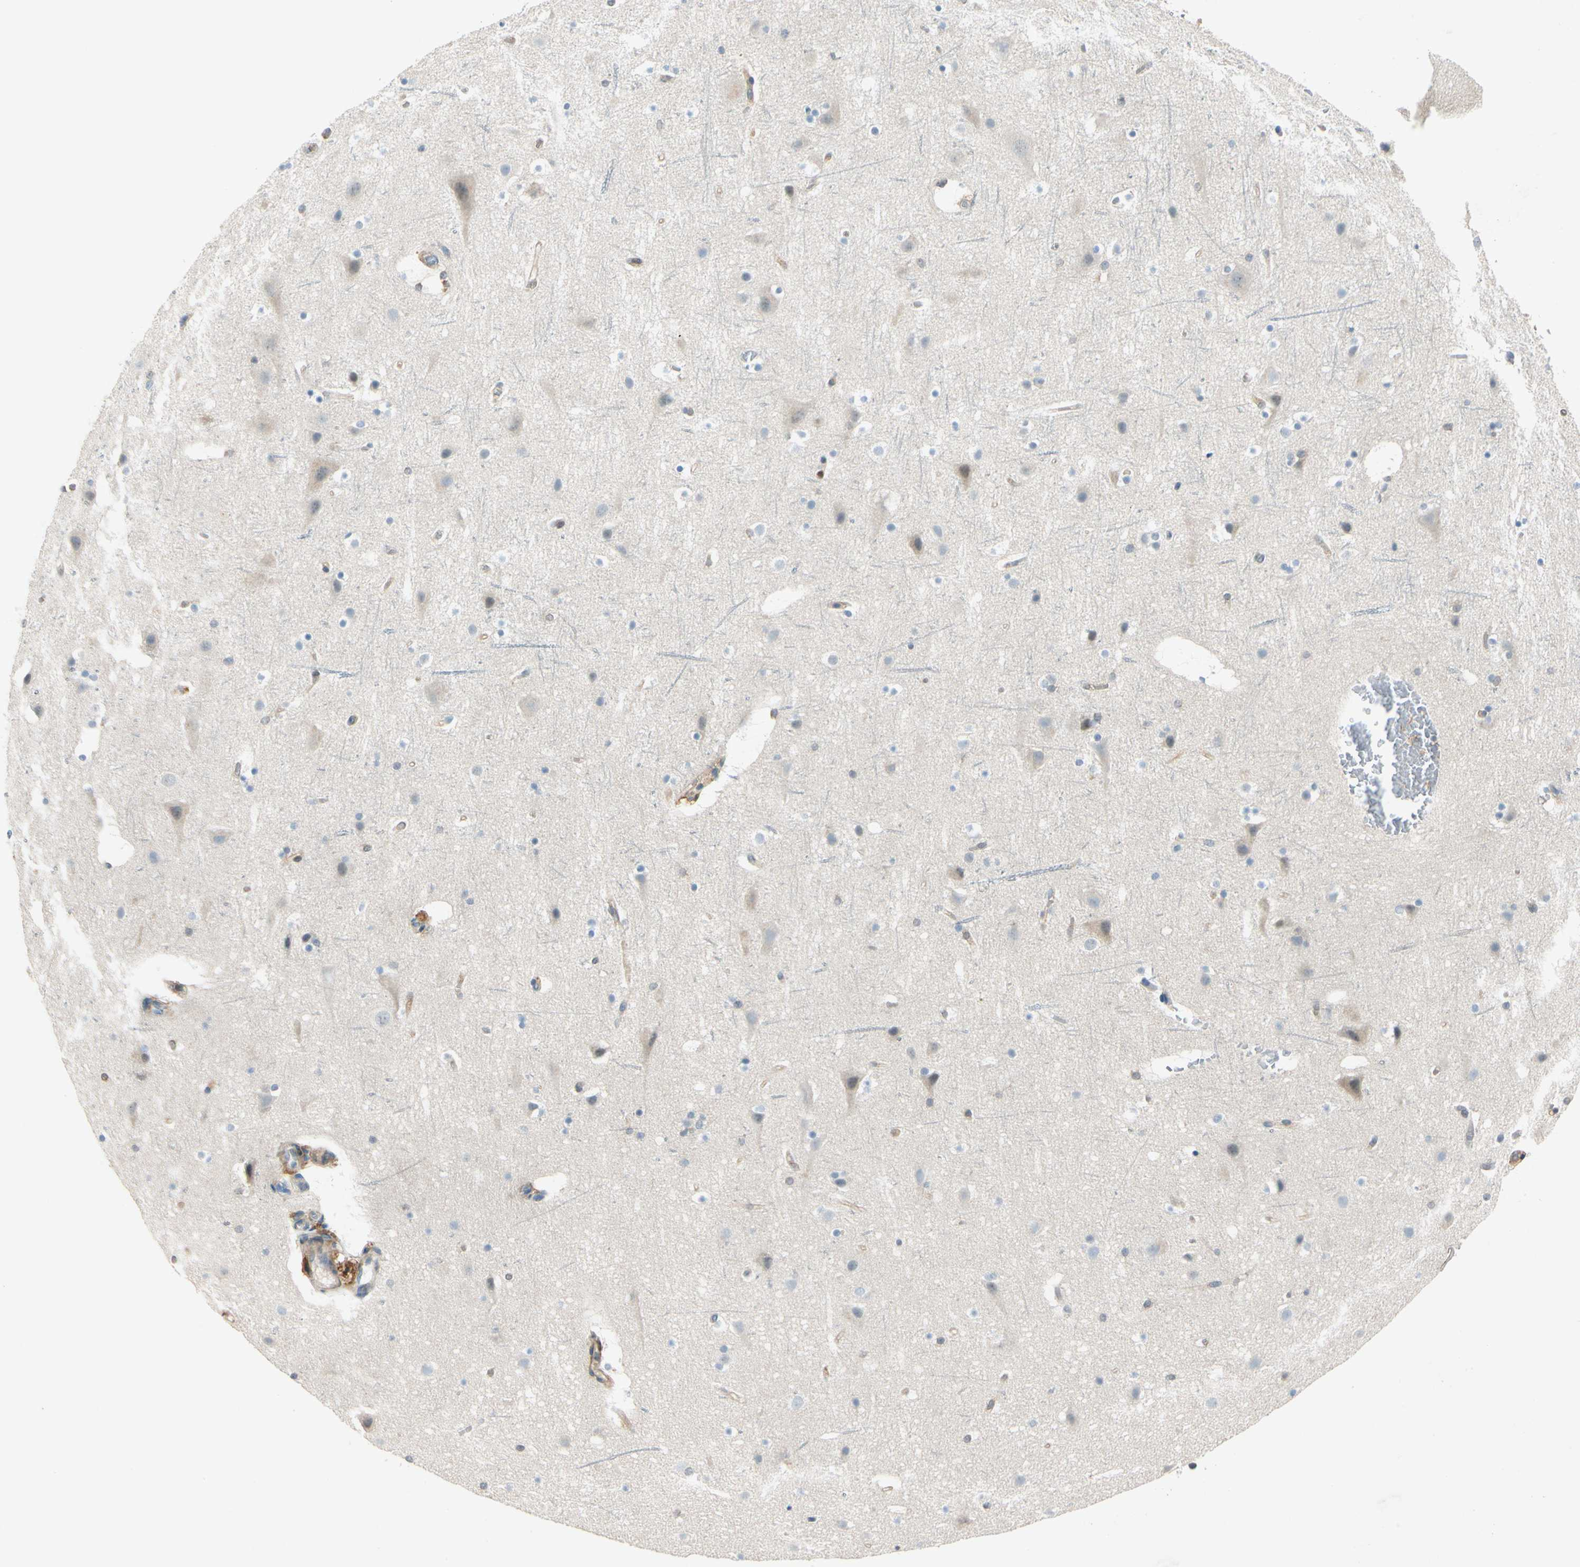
{"staining": {"intensity": "weak", "quantity": ">75%", "location": "cytoplasmic/membranous"}, "tissue": "cerebral cortex", "cell_type": "Endothelial cells", "image_type": "normal", "snomed": [{"axis": "morphology", "description": "Normal tissue, NOS"}, {"axis": "topography", "description": "Cerebral cortex"}], "caption": "DAB (3,3'-diaminobenzidine) immunohistochemical staining of benign cerebral cortex reveals weak cytoplasmic/membranous protein staining in approximately >75% of endothelial cells. The staining is performed using DAB brown chromogen to label protein expression. The nuclei are counter-stained blue using hematoxylin.", "gene": "WIPI1", "patient": {"sex": "male", "age": 45}}